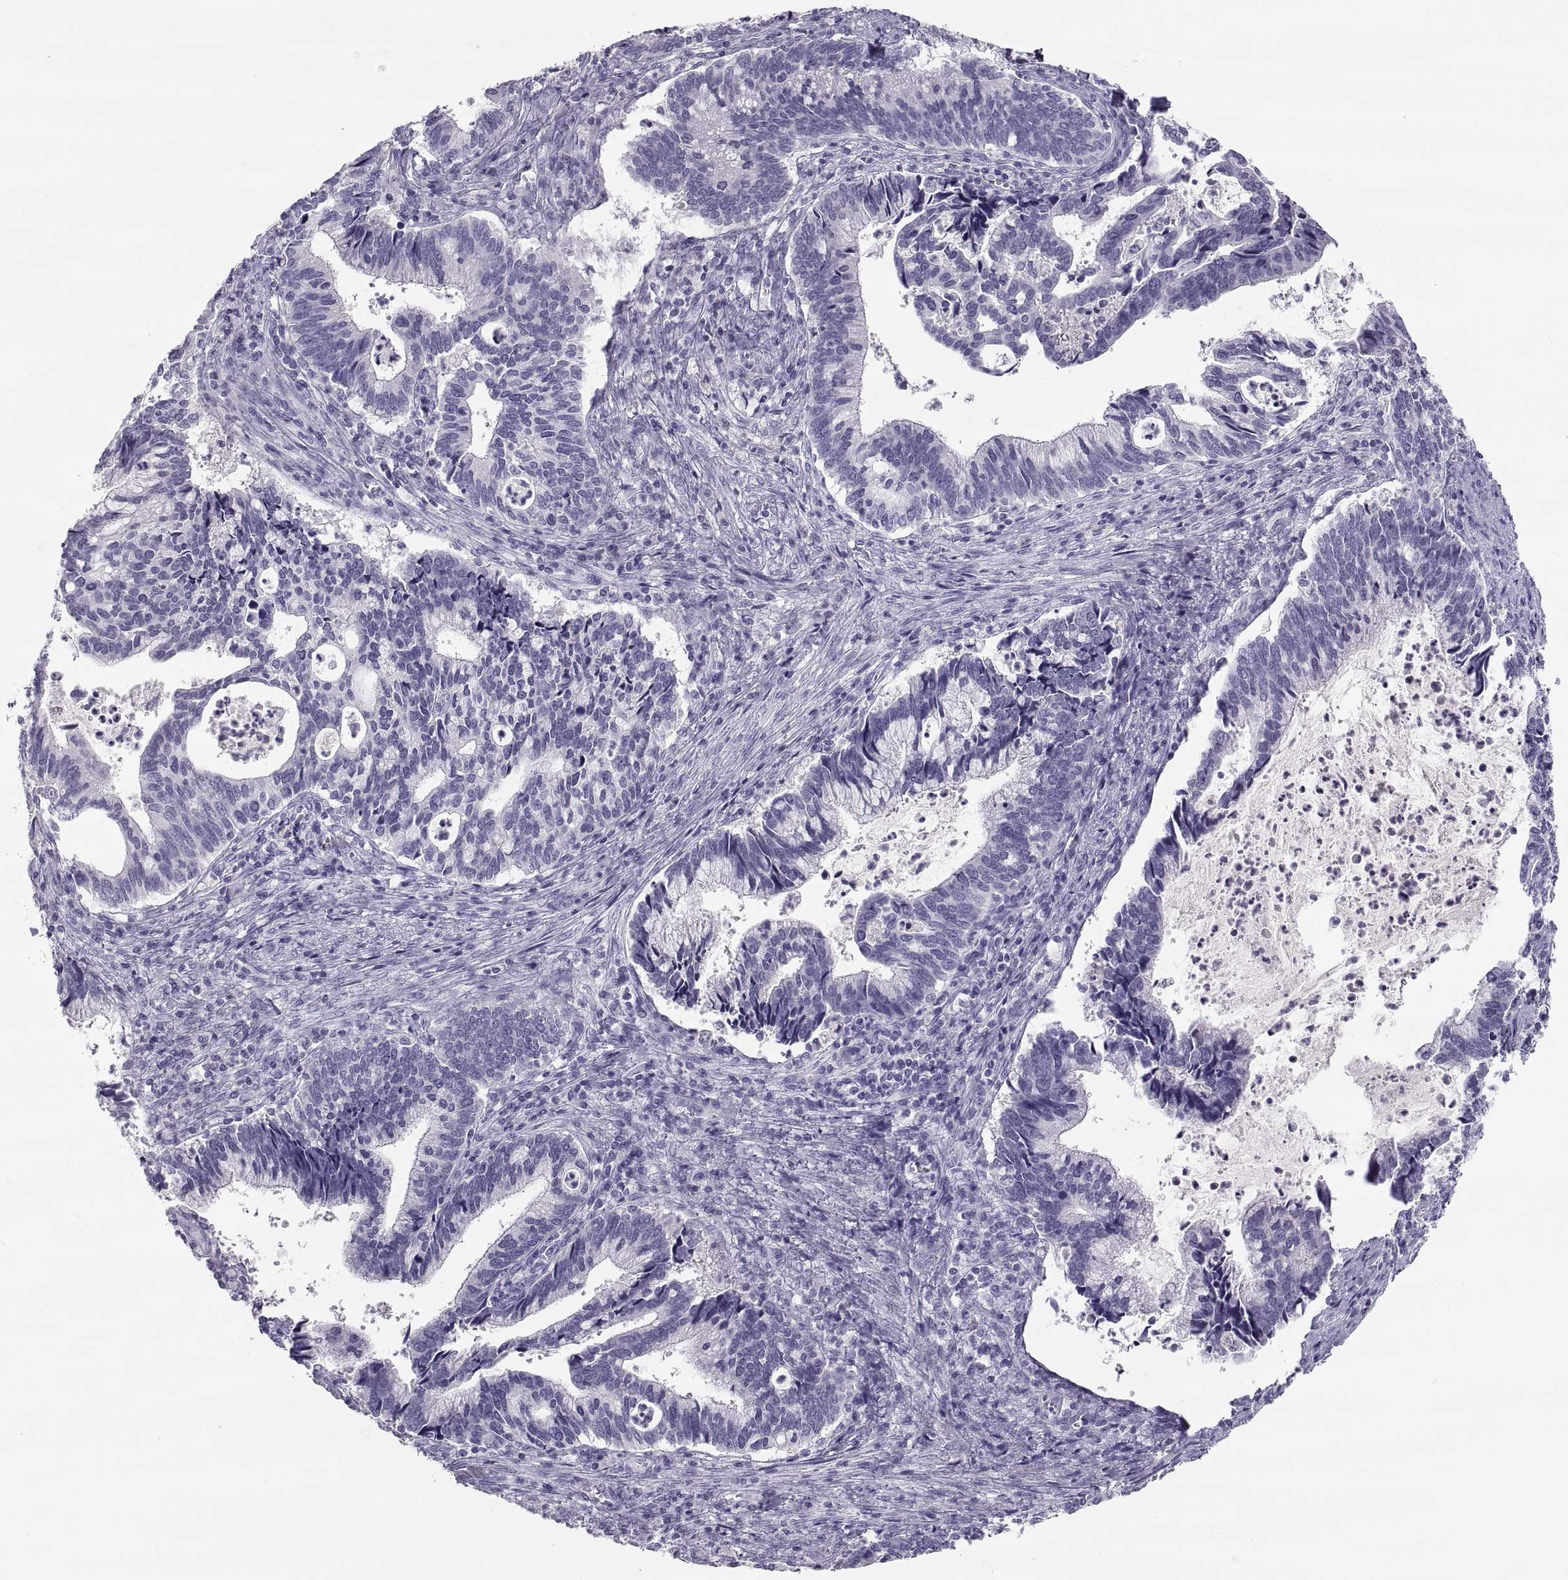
{"staining": {"intensity": "negative", "quantity": "none", "location": "none"}, "tissue": "cervical cancer", "cell_type": "Tumor cells", "image_type": "cancer", "snomed": [{"axis": "morphology", "description": "Adenocarcinoma, NOS"}, {"axis": "topography", "description": "Cervix"}], "caption": "Micrograph shows no protein positivity in tumor cells of cervical adenocarcinoma tissue.", "gene": "MAGEB2", "patient": {"sex": "female", "age": 42}}